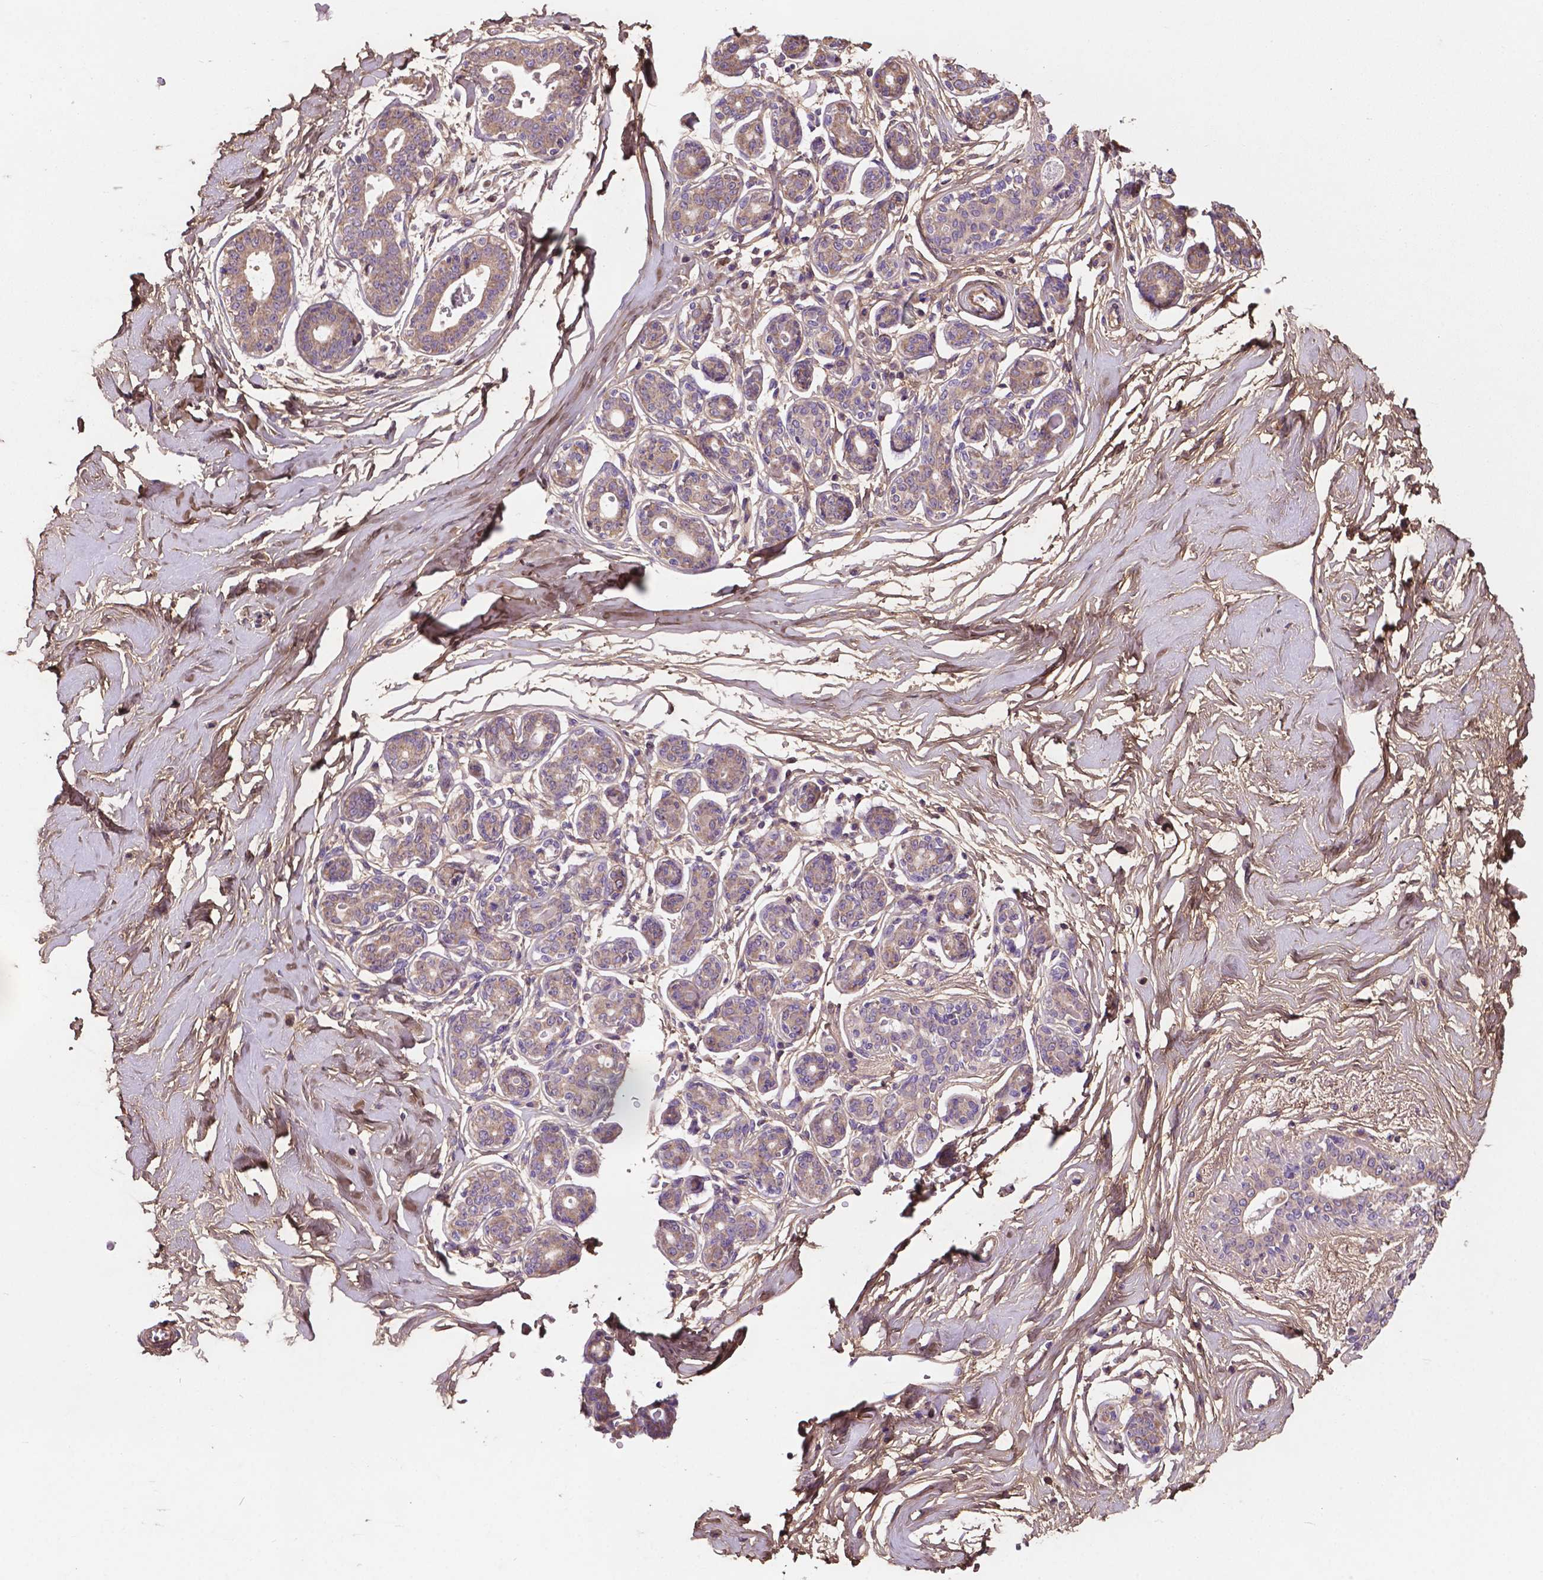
{"staining": {"intensity": "weak", "quantity": ">75%", "location": "cytoplasmic/membranous"}, "tissue": "breast", "cell_type": "Adipocytes", "image_type": "normal", "snomed": [{"axis": "morphology", "description": "Normal tissue, NOS"}, {"axis": "topography", "description": "Skin"}, {"axis": "topography", "description": "Breast"}], "caption": "An immunohistochemistry (IHC) histopathology image of benign tissue is shown. Protein staining in brown labels weak cytoplasmic/membranous positivity in breast within adipocytes. (Stains: DAB (3,3'-diaminobenzidine) in brown, nuclei in blue, Microscopy: brightfield microscopy at high magnification).", "gene": "GJA9", "patient": {"sex": "female", "age": 43}}